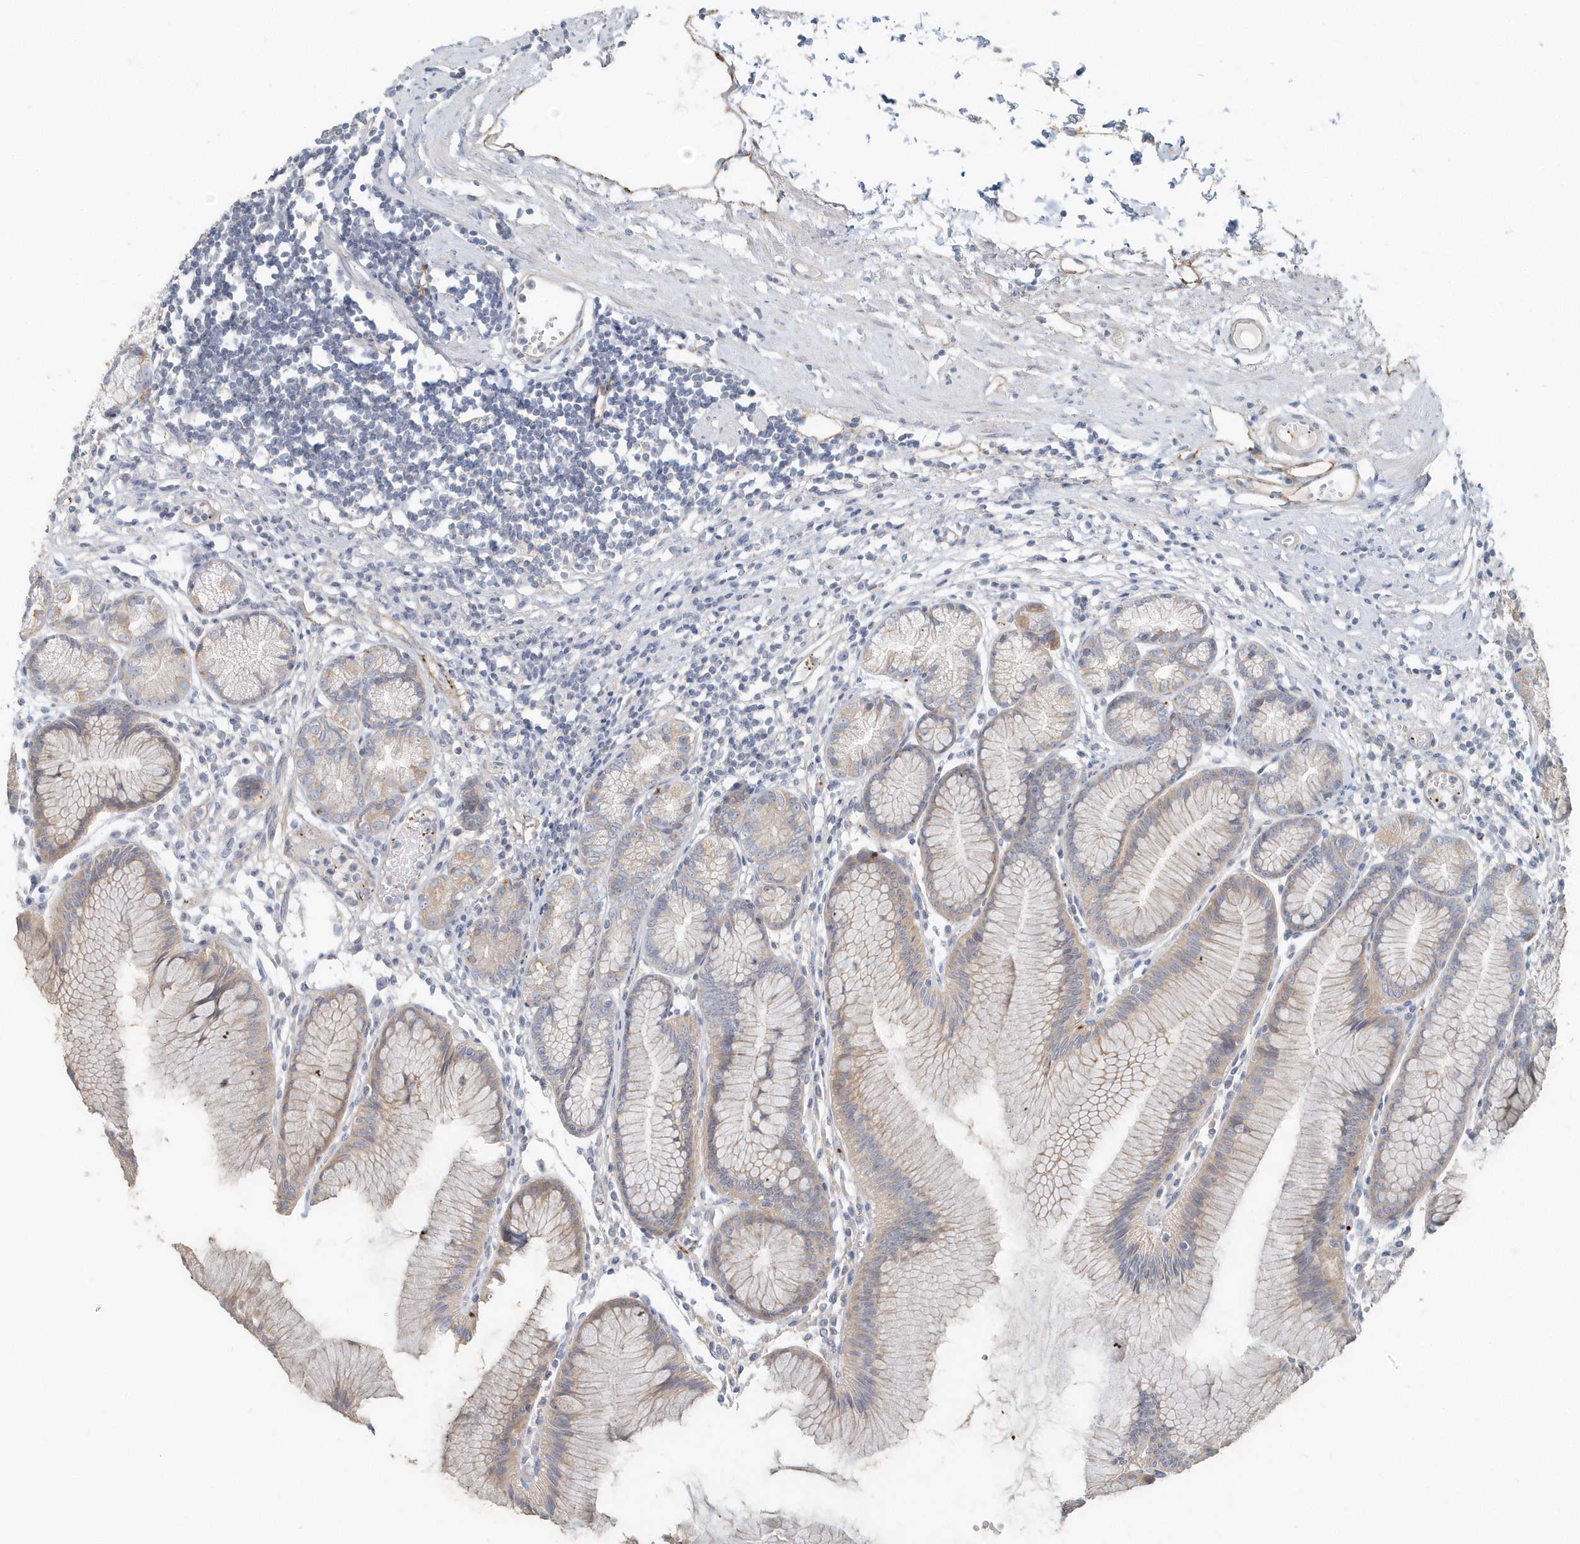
{"staining": {"intensity": "weak", "quantity": "25%-75%", "location": "cytoplasmic/membranous"}, "tissue": "stomach", "cell_type": "Glandular cells", "image_type": "normal", "snomed": [{"axis": "morphology", "description": "Normal tissue, NOS"}, {"axis": "topography", "description": "Stomach"}], "caption": "Human stomach stained for a protein (brown) reveals weak cytoplasmic/membranous positive positivity in approximately 25%-75% of glandular cells.", "gene": "MMRN1", "patient": {"sex": "female", "age": 57}}